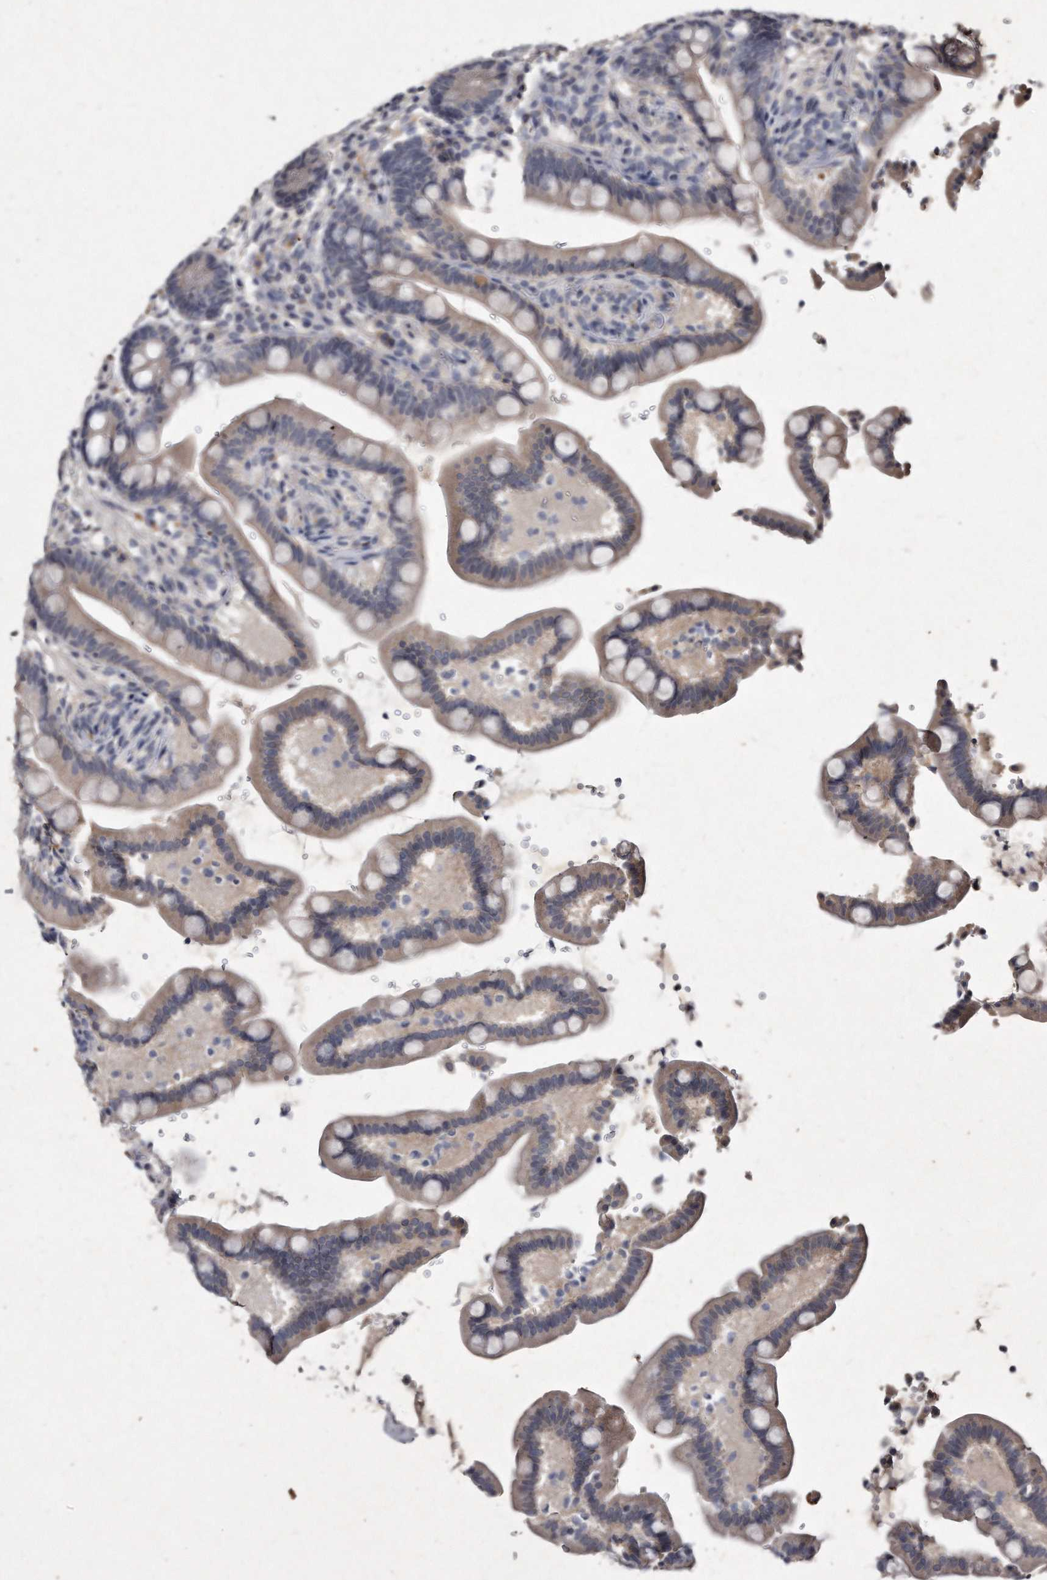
{"staining": {"intensity": "negative", "quantity": "none", "location": "none"}, "tissue": "colon", "cell_type": "Endothelial cells", "image_type": "normal", "snomed": [{"axis": "morphology", "description": "Normal tissue, NOS"}, {"axis": "topography", "description": "Smooth muscle"}, {"axis": "topography", "description": "Colon"}], "caption": "Protein analysis of unremarkable colon exhibits no significant staining in endothelial cells.", "gene": "KLHDC3", "patient": {"sex": "male", "age": 73}}